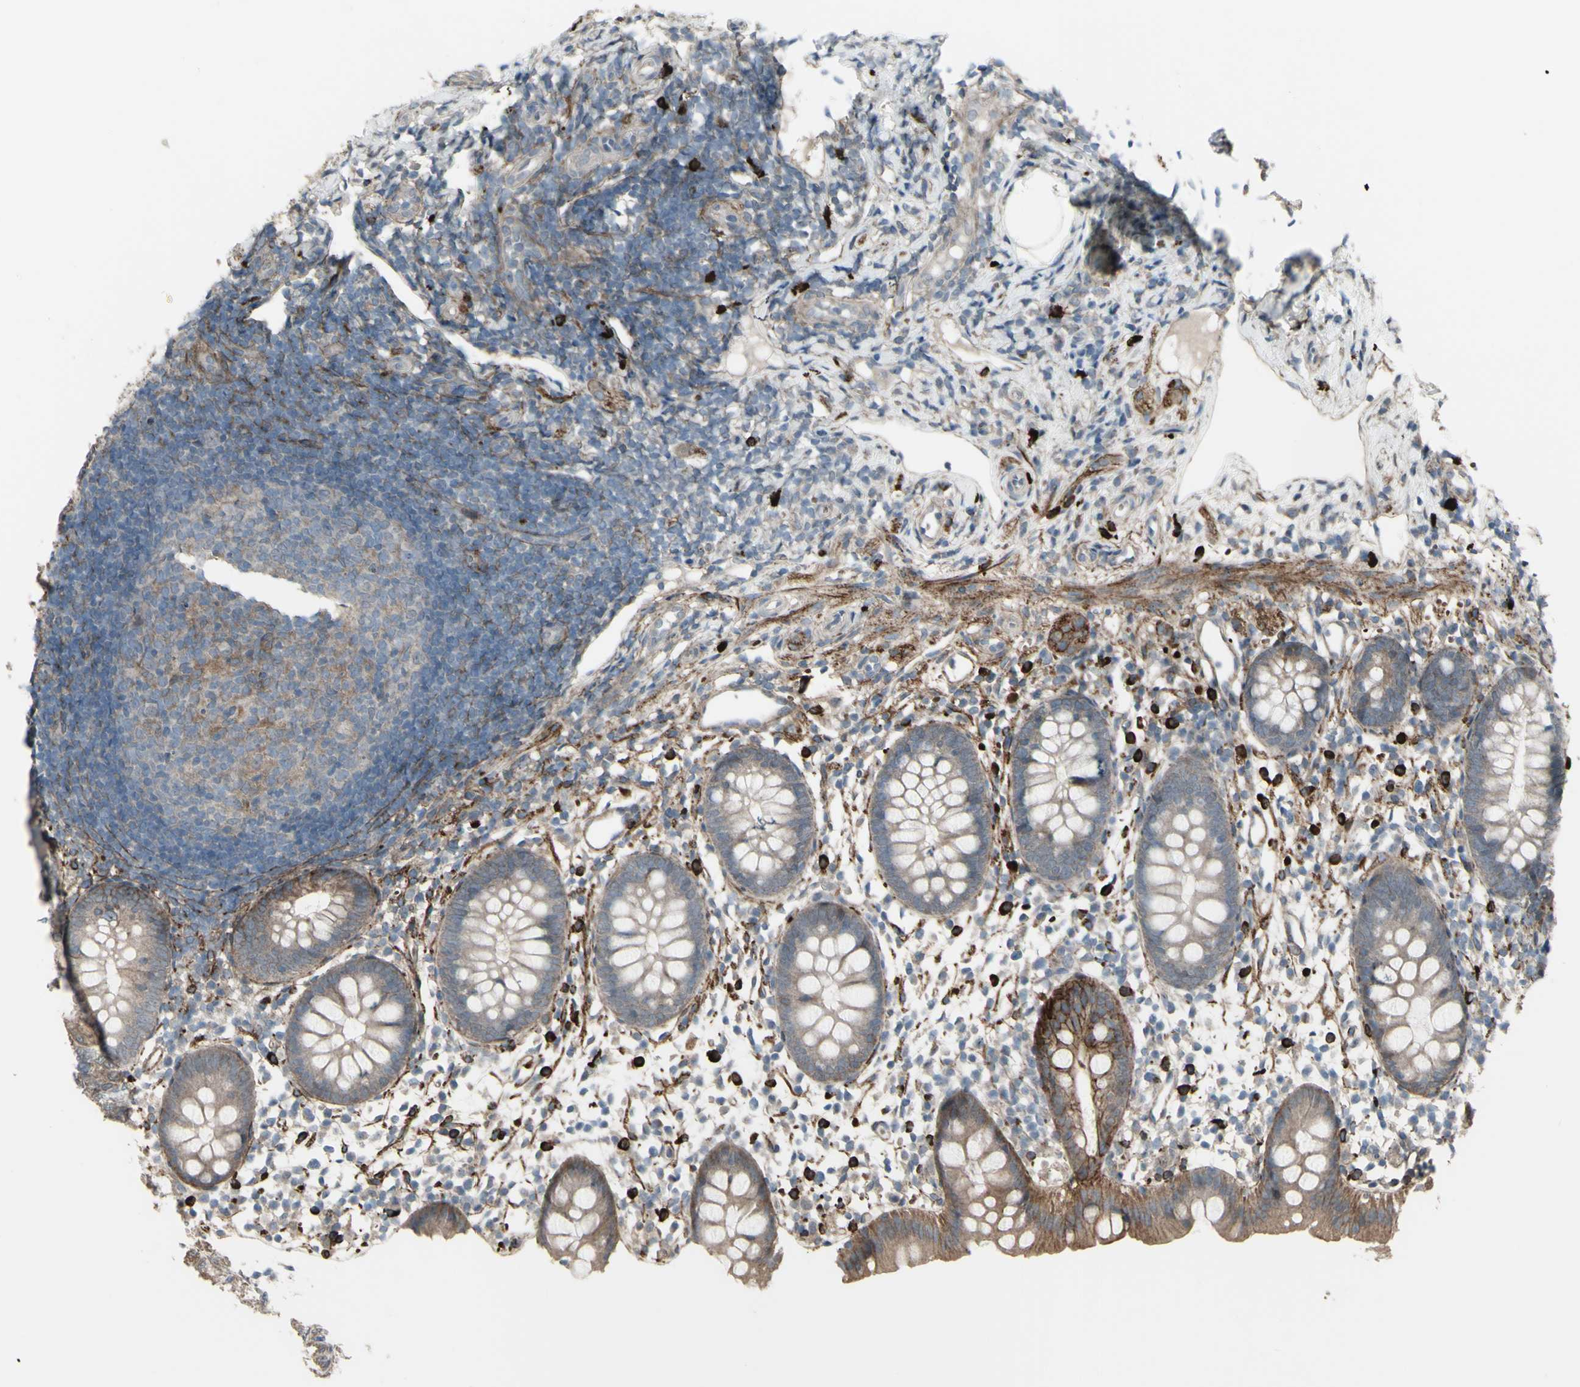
{"staining": {"intensity": "moderate", "quantity": "<25%", "location": "cytoplasmic/membranous"}, "tissue": "appendix", "cell_type": "Glandular cells", "image_type": "normal", "snomed": [{"axis": "morphology", "description": "Normal tissue, NOS"}, {"axis": "topography", "description": "Appendix"}], "caption": "A brown stain shows moderate cytoplasmic/membranous positivity of a protein in glandular cells of normal appendix. (Brightfield microscopy of DAB IHC at high magnification).", "gene": "GRAMD1B", "patient": {"sex": "female", "age": 20}}